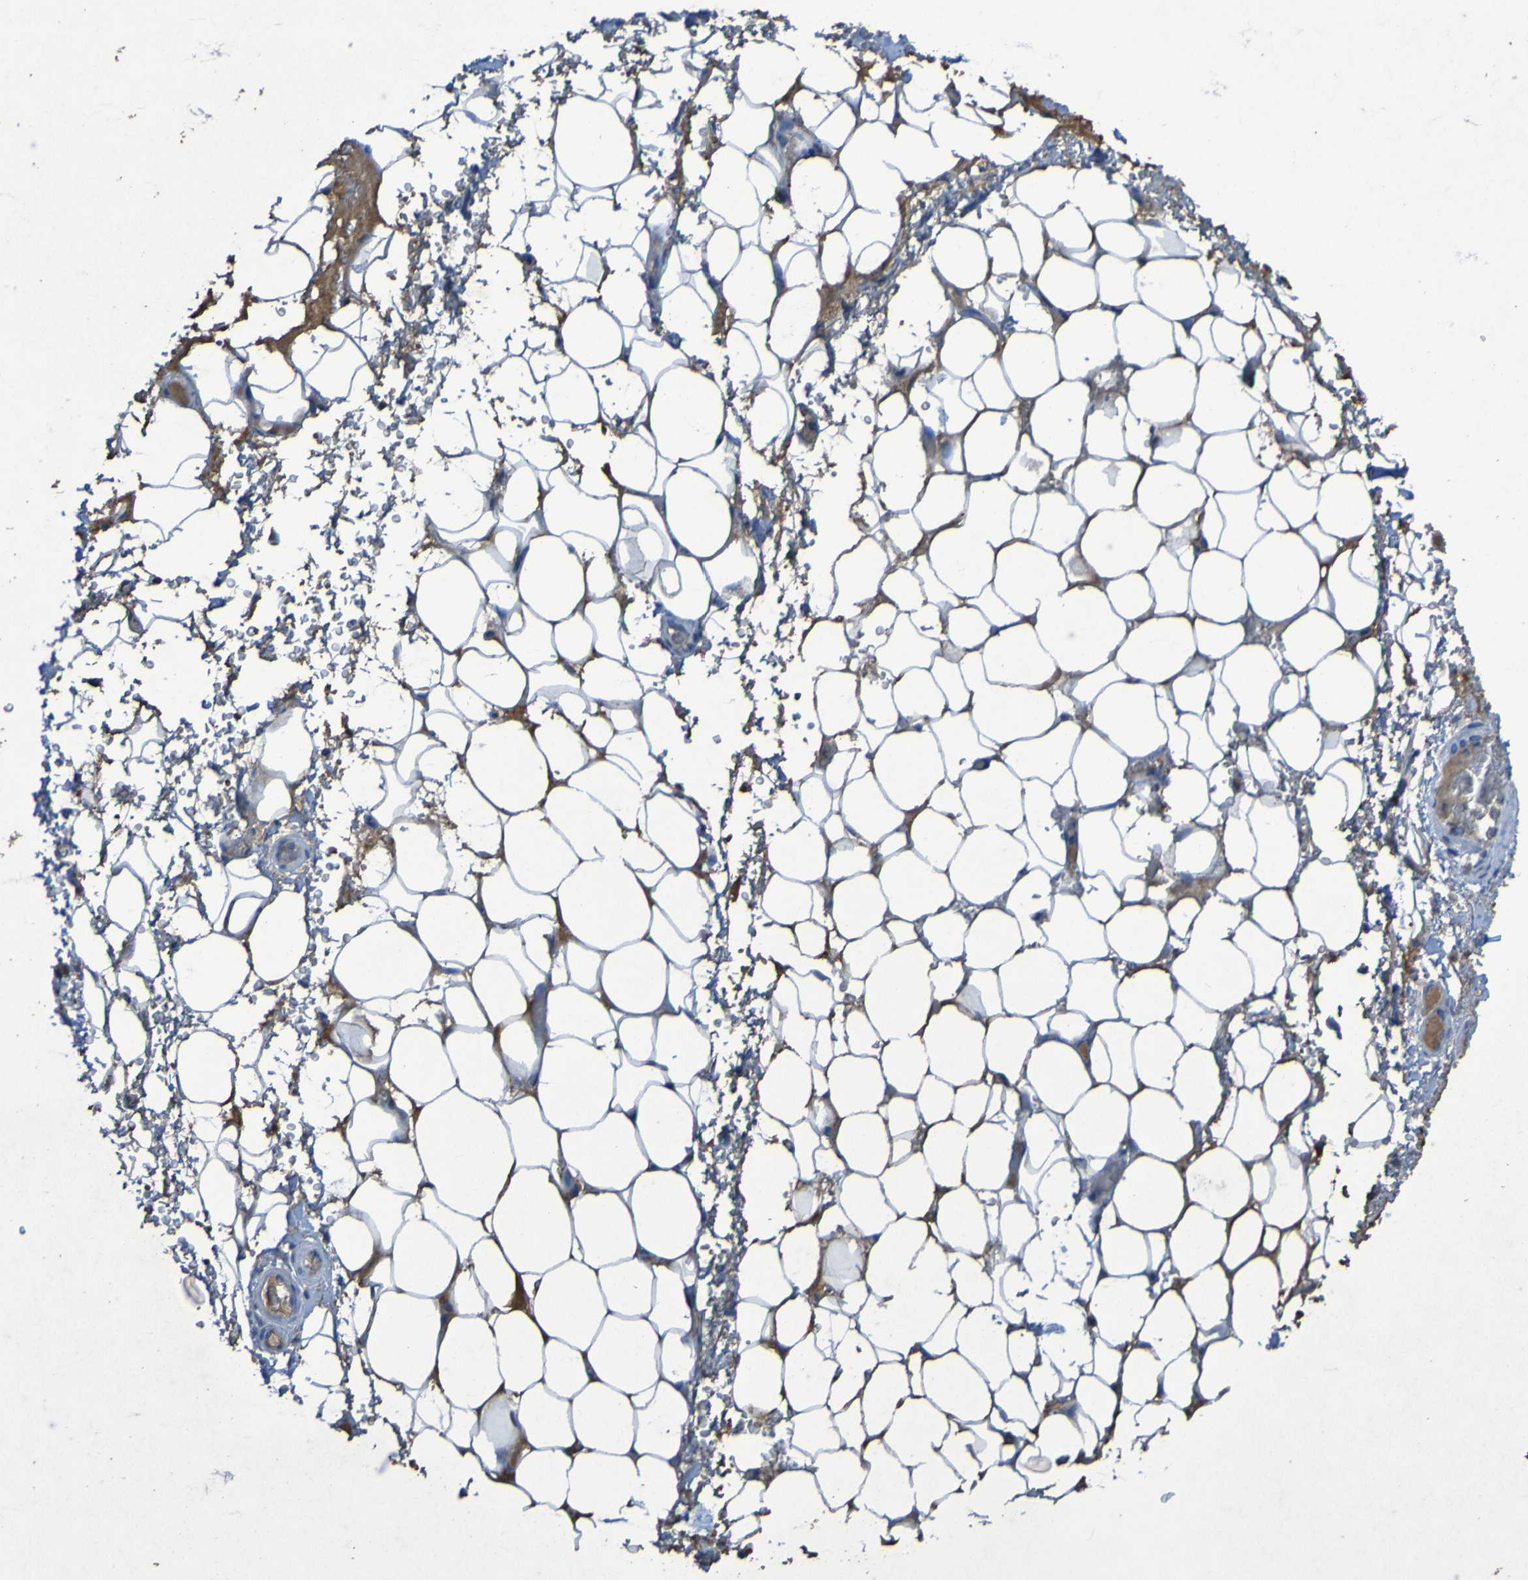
{"staining": {"intensity": "negative", "quantity": "none", "location": "none"}, "tissue": "adipose tissue", "cell_type": "Adipocytes", "image_type": "normal", "snomed": [{"axis": "morphology", "description": "Normal tissue, NOS"}, {"axis": "morphology", "description": "Adenocarcinoma, NOS"}, {"axis": "topography", "description": "Esophagus"}], "caption": "This is an immunohistochemistry image of benign human adipose tissue. There is no positivity in adipocytes.", "gene": "SGK2", "patient": {"sex": "male", "age": 62}}